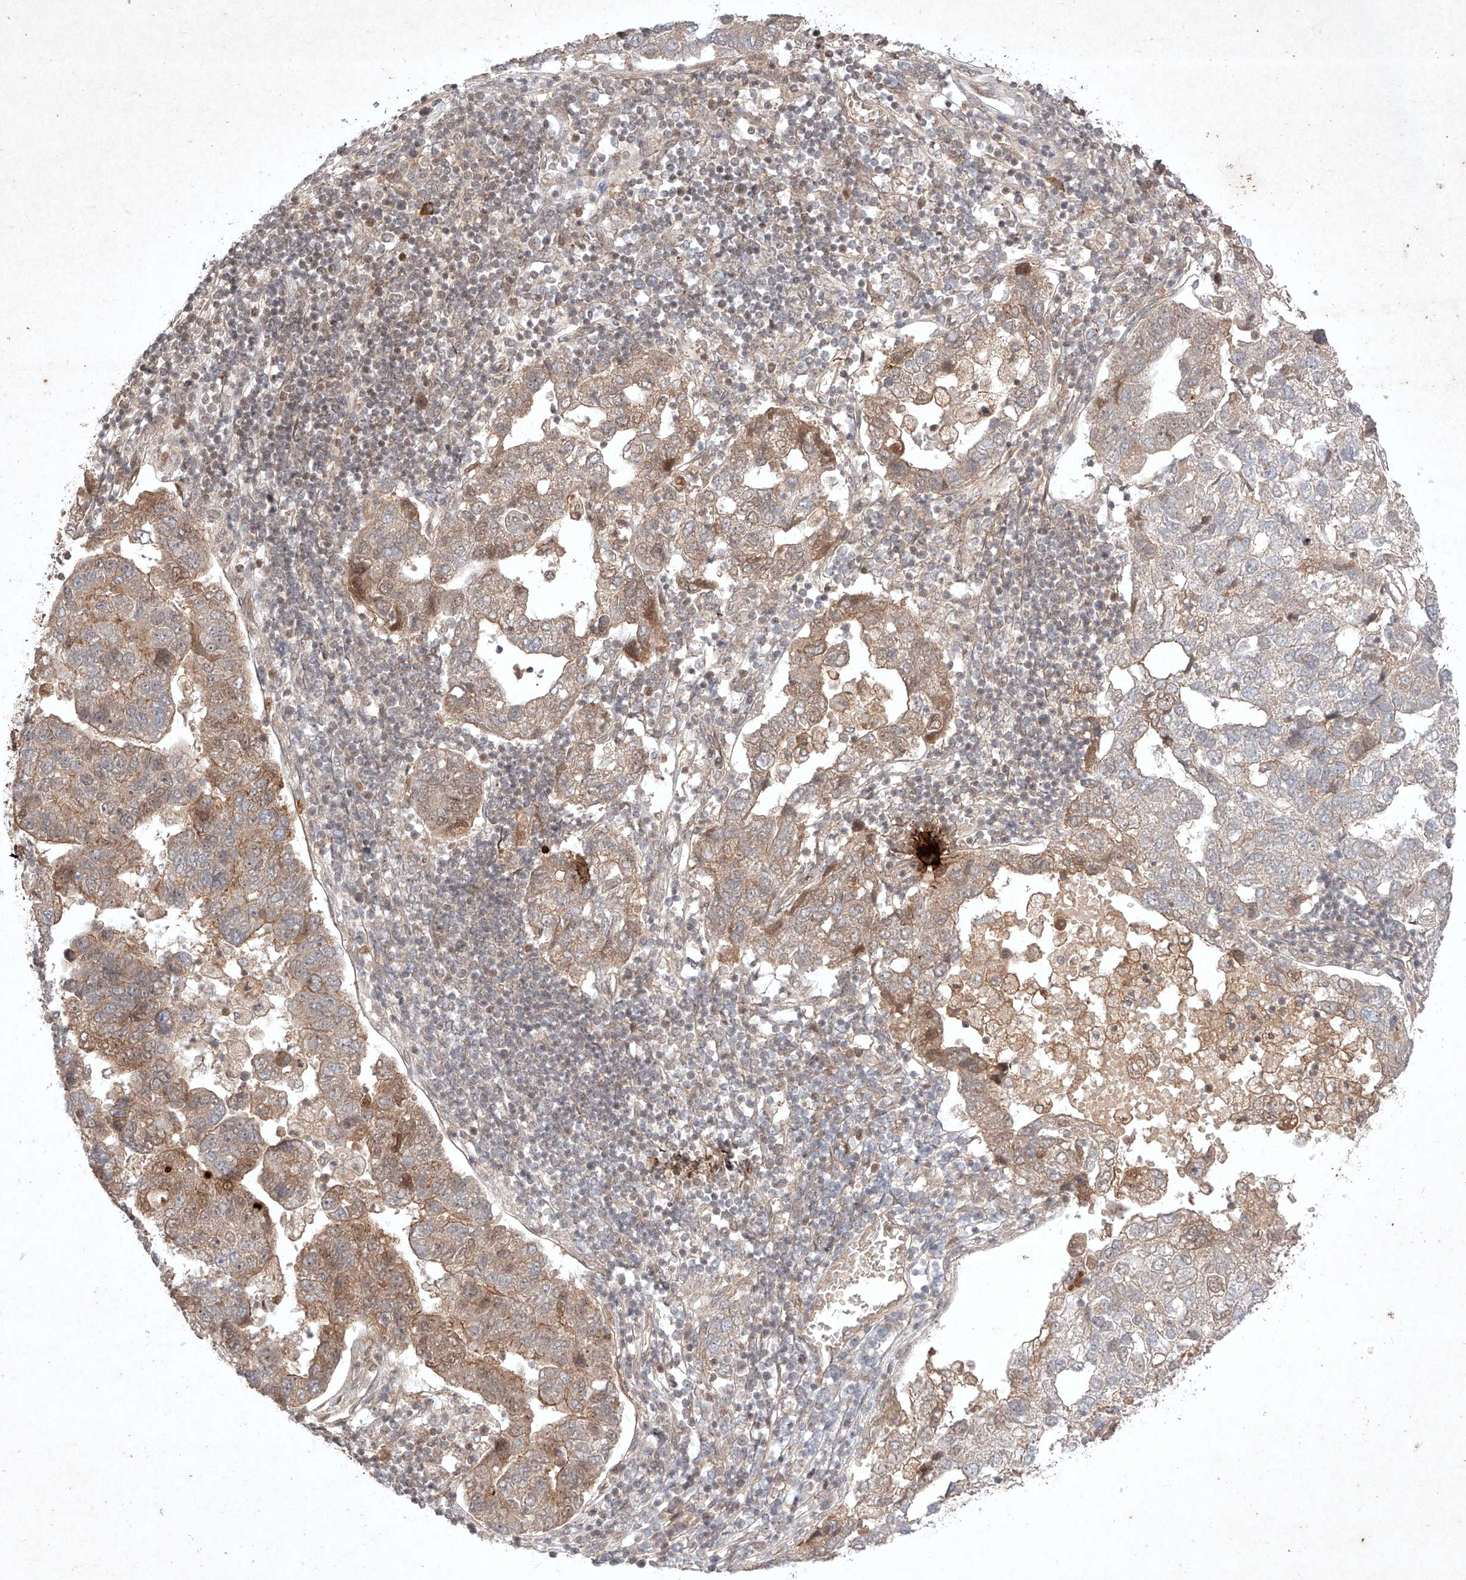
{"staining": {"intensity": "moderate", "quantity": "<25%", "location": "cytoplasmic/membranous"}, "tissue": "pancreatic cancer", "cell_type": "Tumor cells", "image_type": "cancer", "snomed": [{"axis": "morphology", "description": "Adenocarcinoma, NOS"}, {"axis": "topography", "description": "Pancreas"}], "caption": "Brown immunohistochemical staining in adenocarcinoma (pancreatic) reveals moderate cytoplasmic/membranous positivity in approximately <25% of tumor cells.", "gene": "RNF31", "patient": {"sex": "female", "age": 61}}